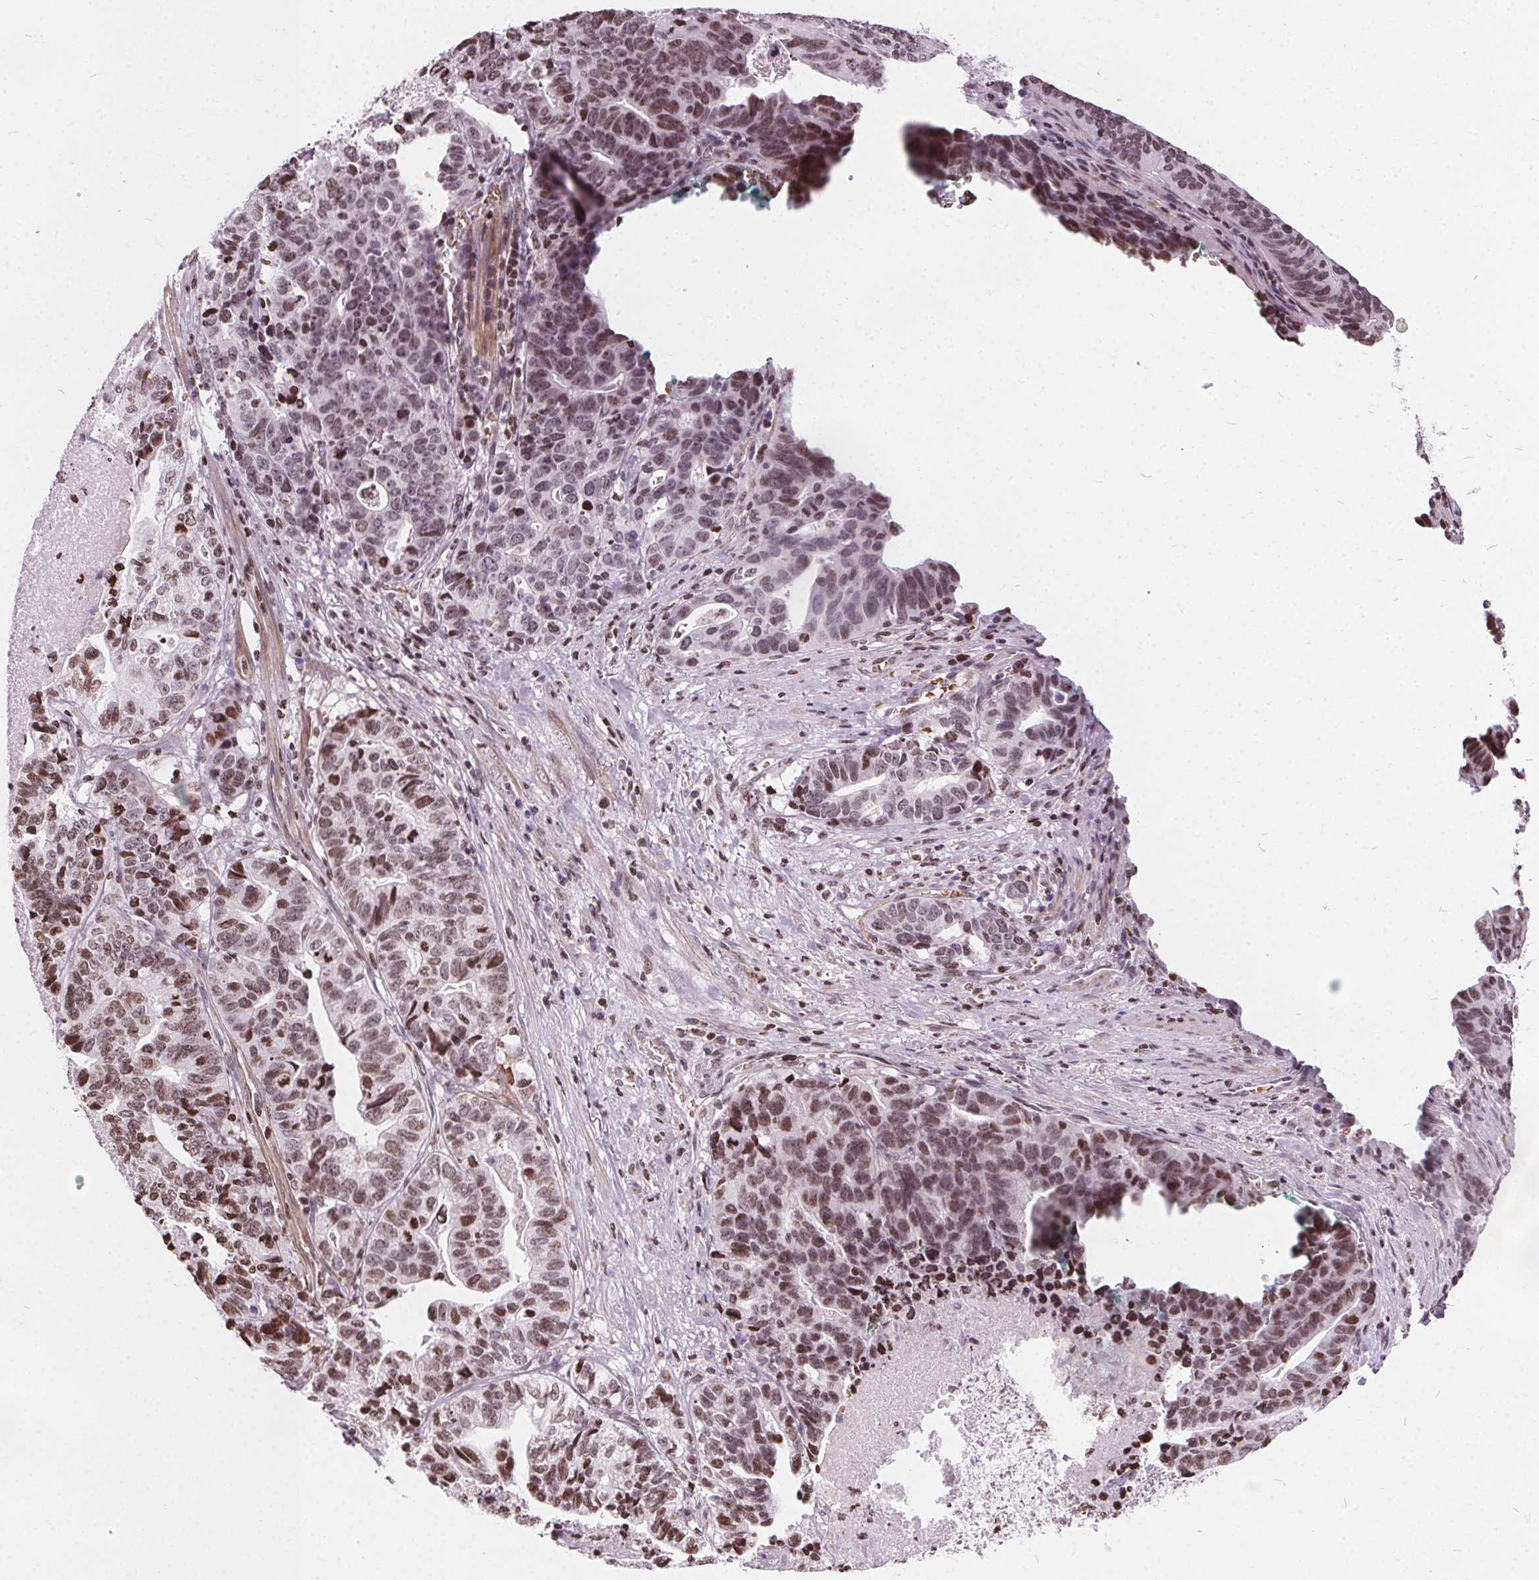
{"staining": {"intensity": "moderate", "quantity": ">75%", "location": "nuclear"}, "tissue": "stomach cancer", "cell_type": "Tumor cells", "image_type": "cancer", "snomed": [{"axis": "morphology", "description": "Adenocarcinoma, NOS"}, {"axis": "topography", "description": "Stomach, upper"}], "caption": "Stomach cancer stained with a brown dye reveals moderate nuclear positive positivity in approximately >75% of tumor cells.", "gene": "ISLR2", "patient": {"sex": "female", "age": 67}}